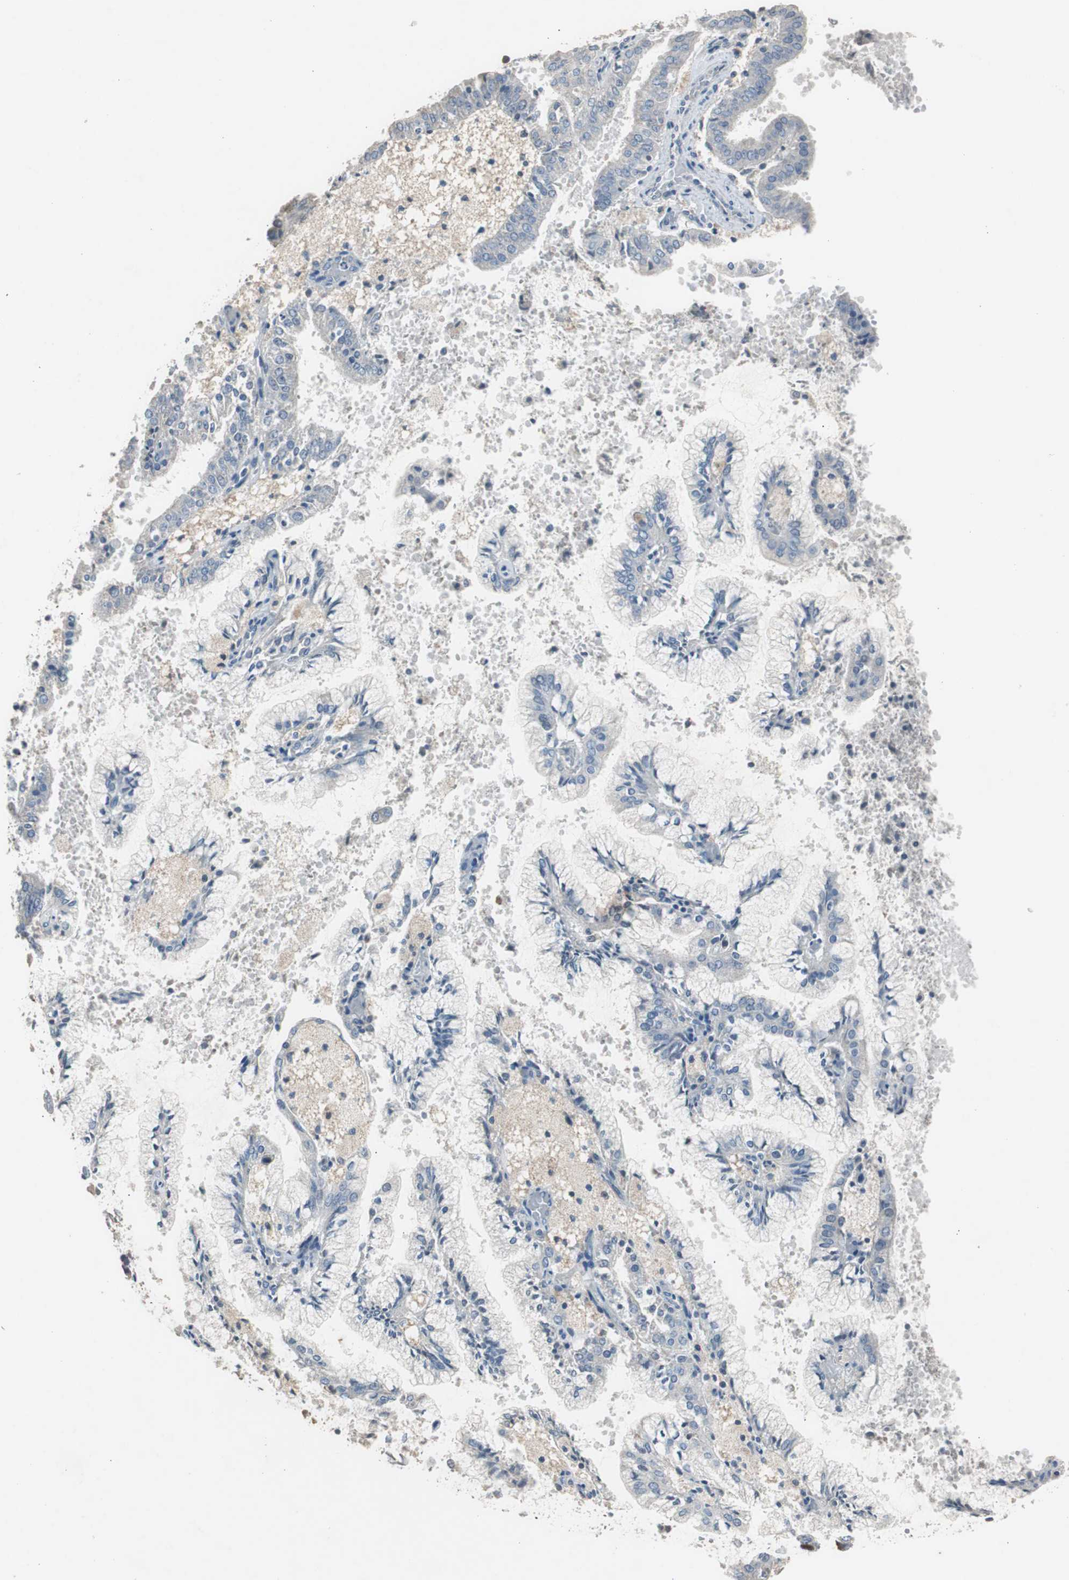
{"staining": {"intensity": "negative", "quantity": "none", "location": "none"}, "tissue": "endometrial cancer", "cell_type": "Tumor cells", "image_type": "cancer", "snomed": [{"axis": "morphology", "description": "Adenocarcinoma, NOS"}, {"axis": "topography", "description": "Endometrium"}], "caption": "This histopathology image is of endometrial cancer (adenocarcinoma) stained with immunohistochemistry (IHC) to label a protein in brown with the nuclei are counter-stained blue. There is no expression in tumor cells.", "gene": "TK1", "patient": {"sex": "female", "age": 63}}